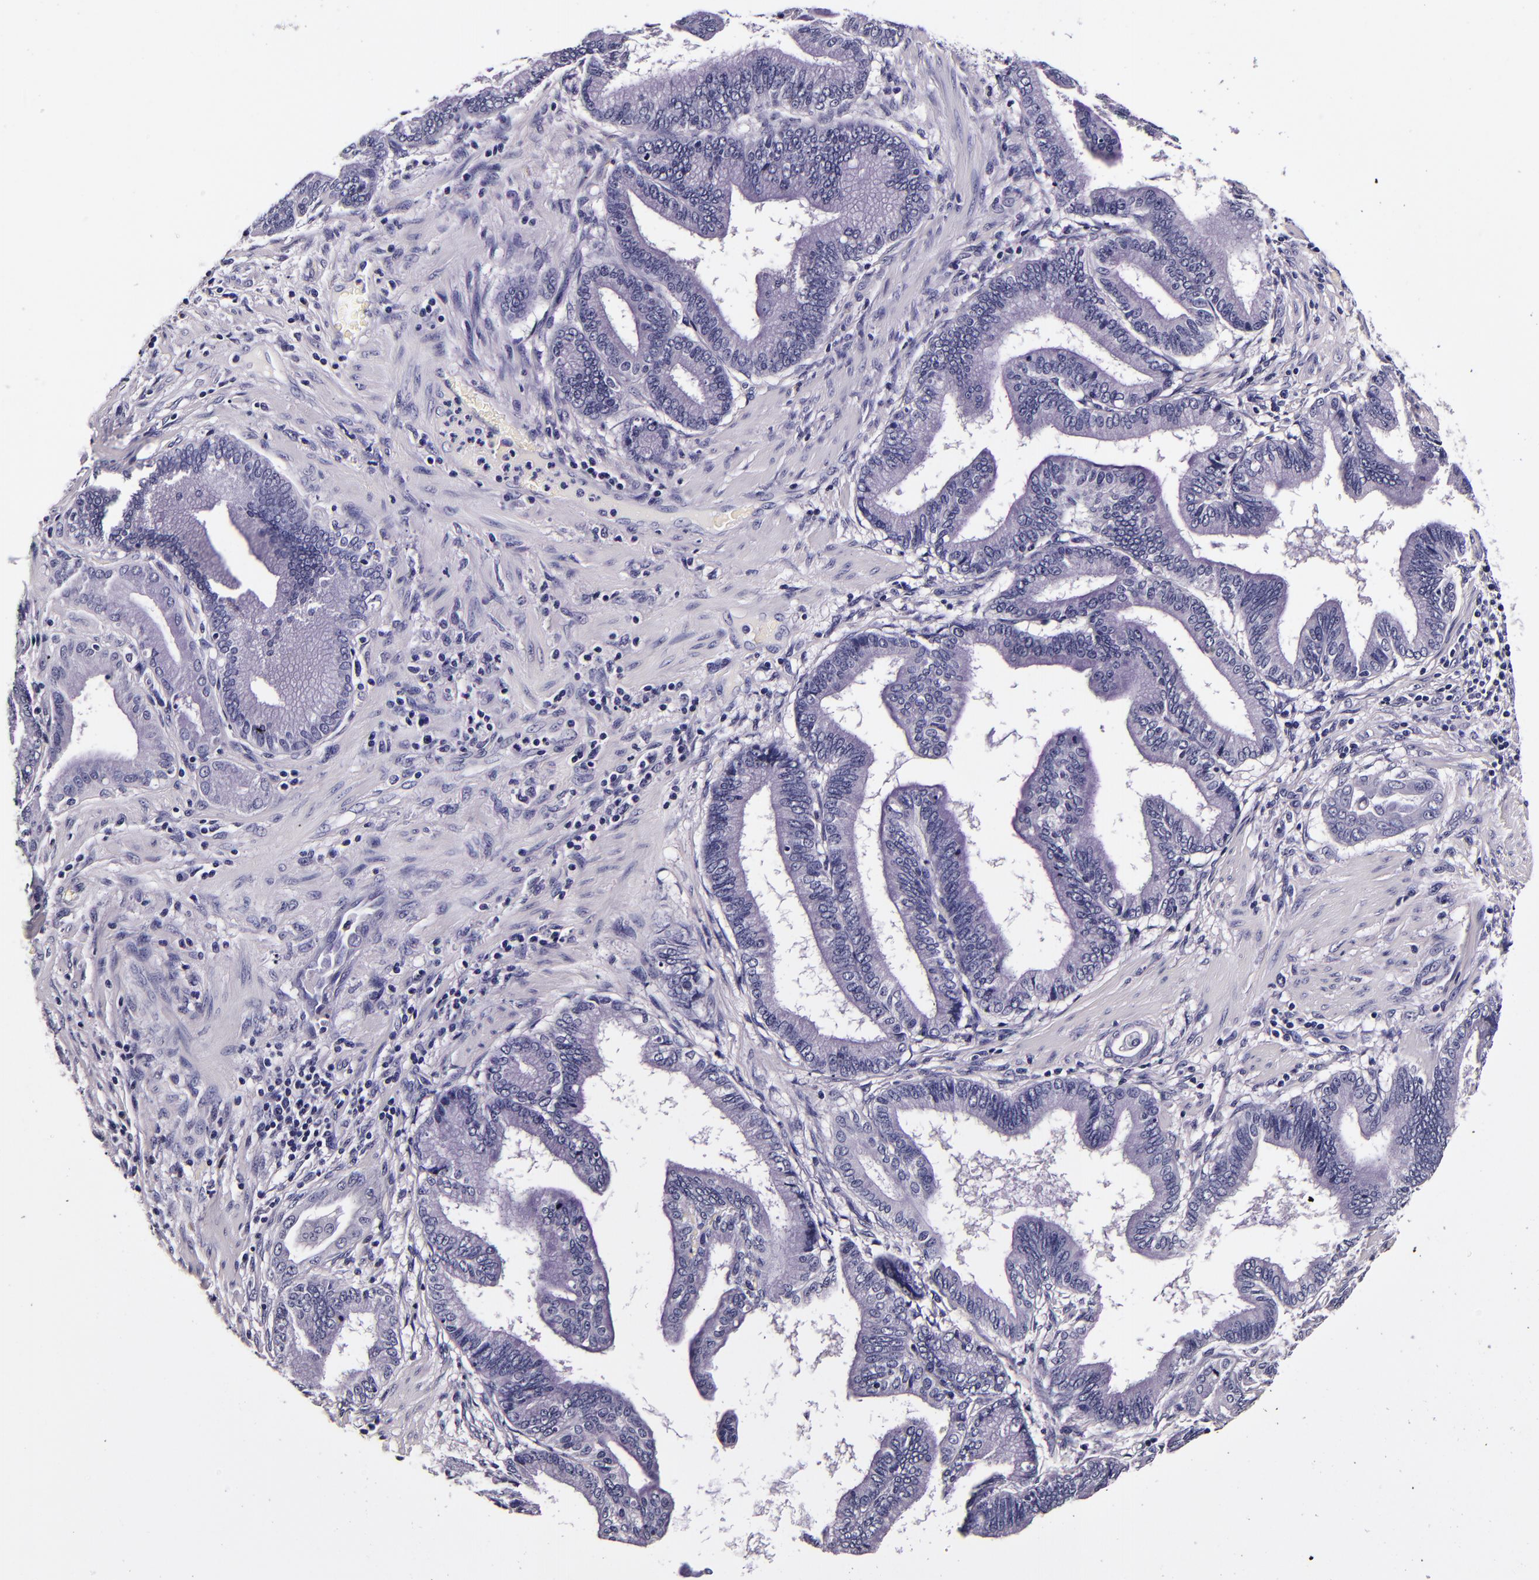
{"staining": {"intensity": "negative", "quantity": "none", "location": "none"}, "tissue": "pancreatic cancer", "cell_type": "Tumor cells", "image_type": "cancer", "snomed": [{"axis": "morphology", "description": "Adenocarcinoma, NOS"}, {"axis": "topography", "description": "Pancreas"}], "caption": "Tumor cells show no significant expression in adenocarcinoma (pancreatic).", "gene": "FBN1", "patient": {"sex": "female", "age": 64}}